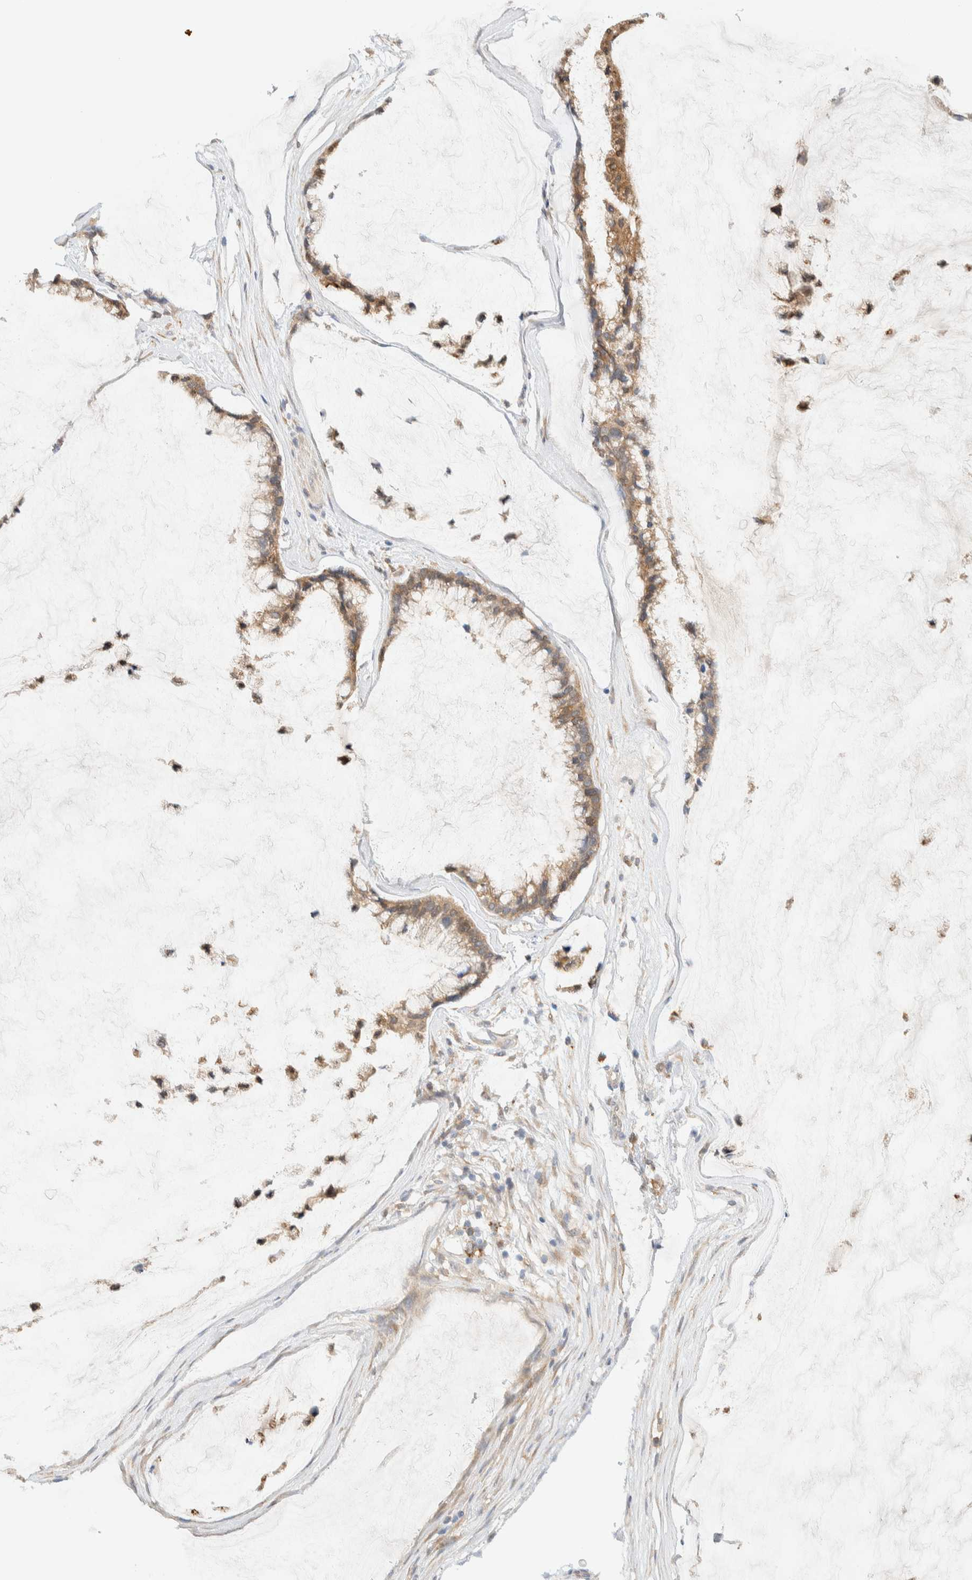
{"staining": {"intensity": "moderate", "quantity": ">75%", "location": "cytoplasmic/membranous"}, "tissue": "ovarian cancer", "cell_type": "Tumor cells", "image_type": "cancer", "snomed": [{"axis": "morphology", "description": "Cystadenocarcinoma, mucinous, NOS"}, {"axis": "topography", "description": "Ovary"}], "caption": "Immunohistochemistry of human ovarian cancer reveals medium levels of moderate cytoplasmic/membranous positivity in about >75% of tumor cells. The staining was performed using DAB (3,3'-diaminobenzidine), with brown indicating positive protein expression. Nuclei are stained blue with hematoxylin.", "gene": "NT5C", "patient": {"sex": "female", "age": 39}}